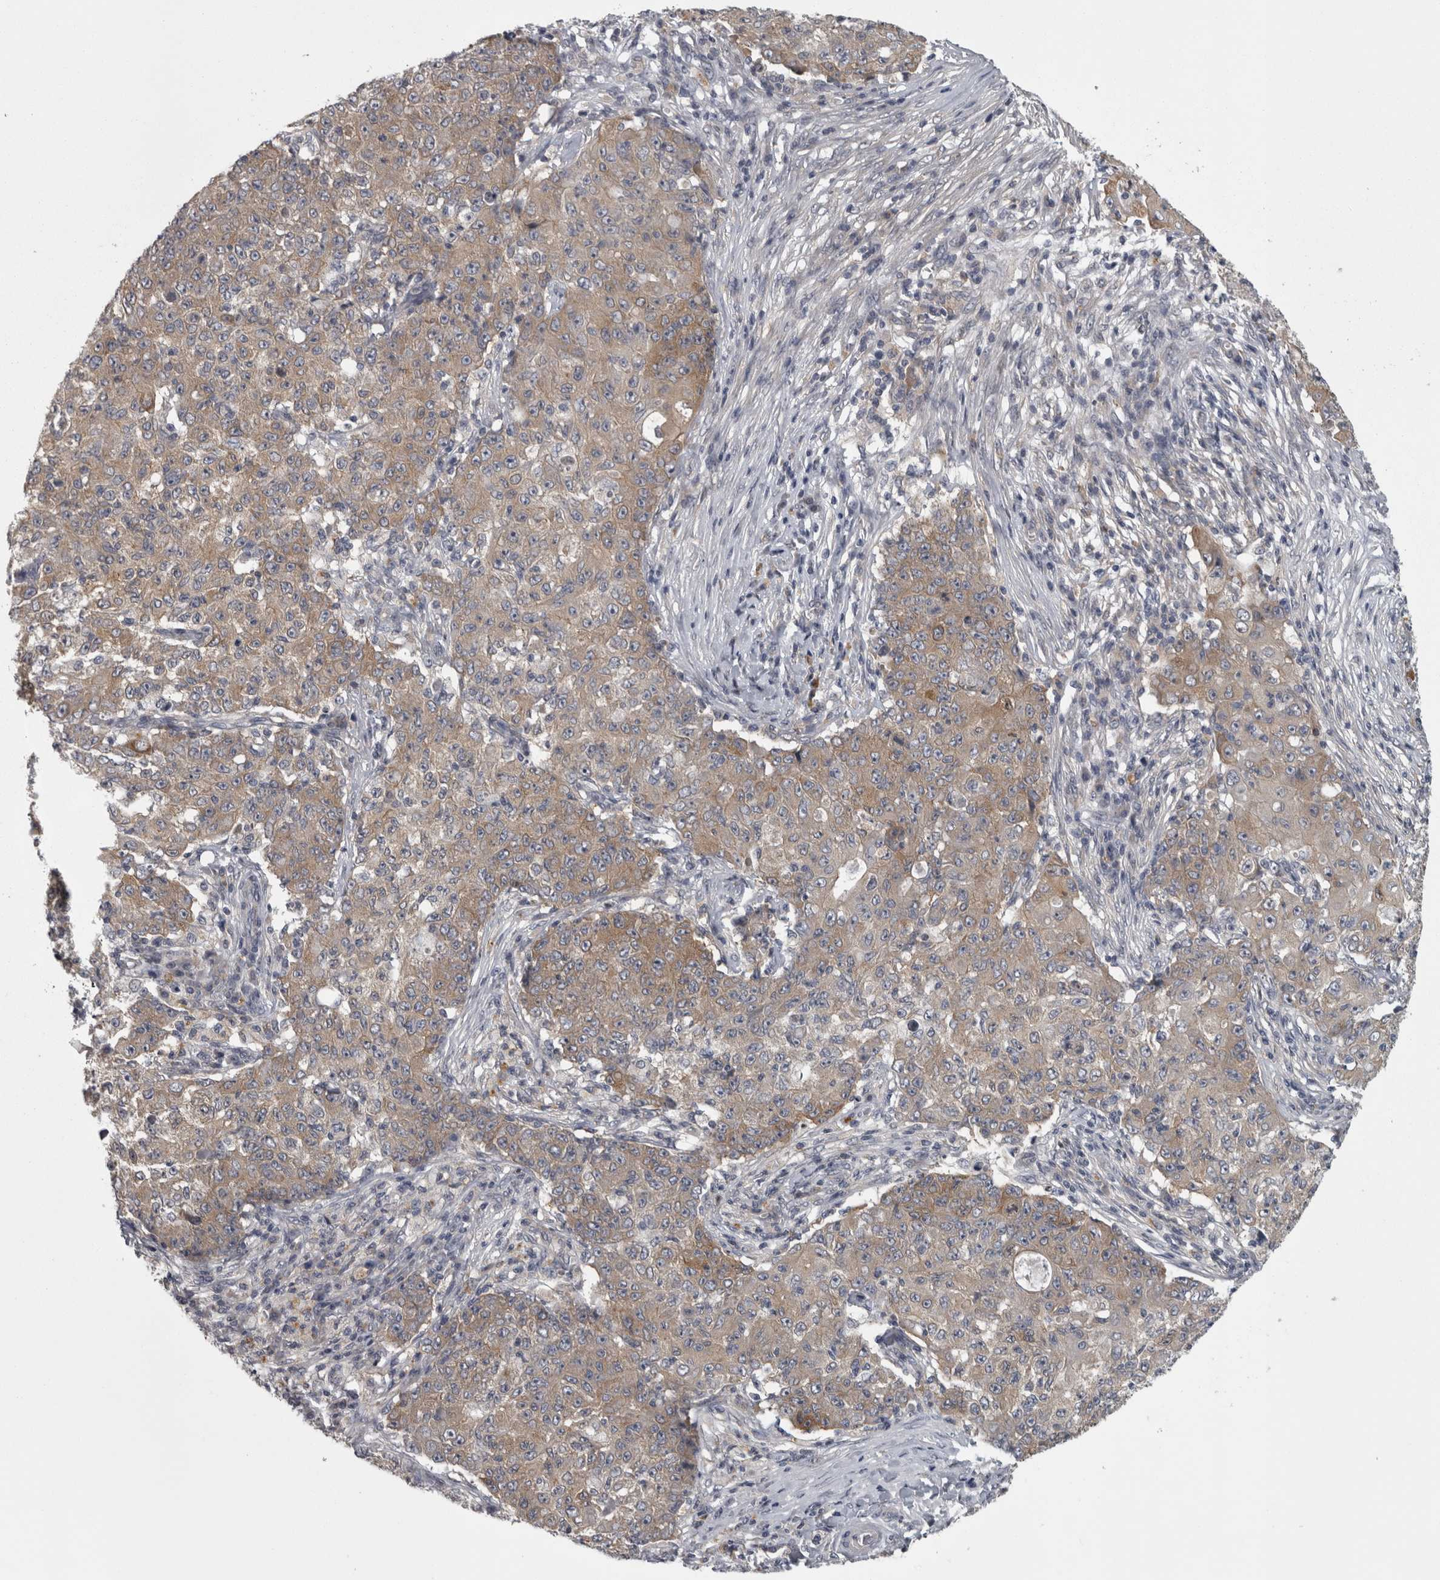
{"staining": {"intensity": "weak", "quantity": "25%-75%", "location": "cytoplasmic/membranous"}, "tissue": "ovarian cancer", "cell_type": "Tumor cells", "image_type": "cancer", "snomed": [{"axis": "morphology", "description": "Carcinoma, endometroid"}, {"axis": "topography", "description": "Ovary"}], "caption": "Protein analysis of ovarian cancer tissue shows weak cytoplasmic/membranous staining in approximately 25%-75% of tumor cells.", "gene": "PRKCI", "patient": {"sex": "female", "age": 42}}